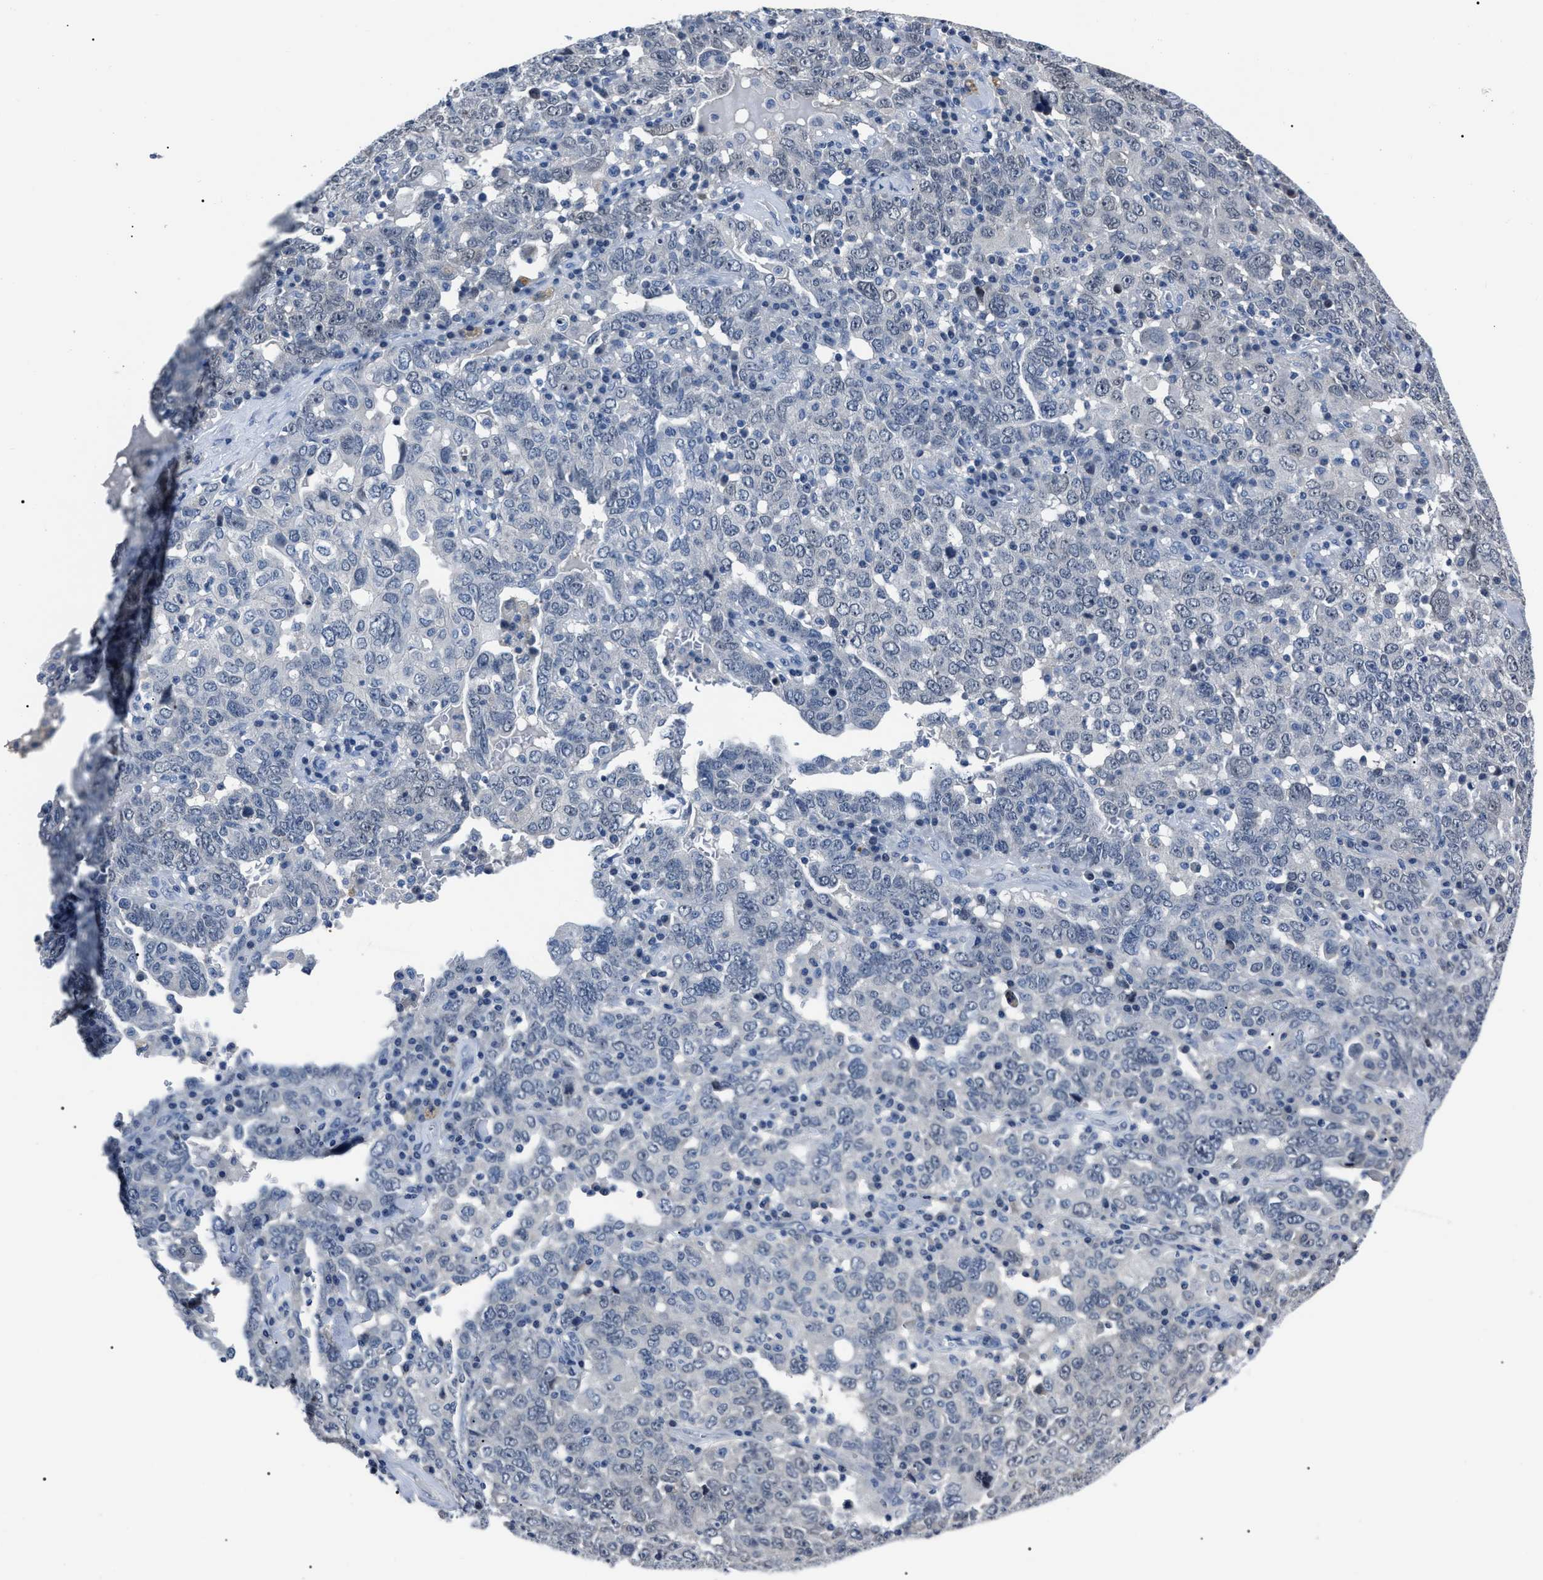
{"staining": {"intensity": "negative", "quantity": "none", "location": "none"}, "tissue": "ovarian cancer", "cell_type": "Tumor cells", "image_type": "cancer", "snomed": [{"axis": "morphology", "description": "Carcinoma, endometroid"}, {"axis": "topography", "description": "Ovary"}], "caption": "Tumor cells show no significant protein expression in ovarian cancer. Brightfield microscopy of immunohistochemistry stained with DAB (3,3'-diaminobenzidine) (brown) and hematoxylin (blue), captured at high magnification.", "gene": "LRWD1", "patient": {"sex": "female", "age": 62}}